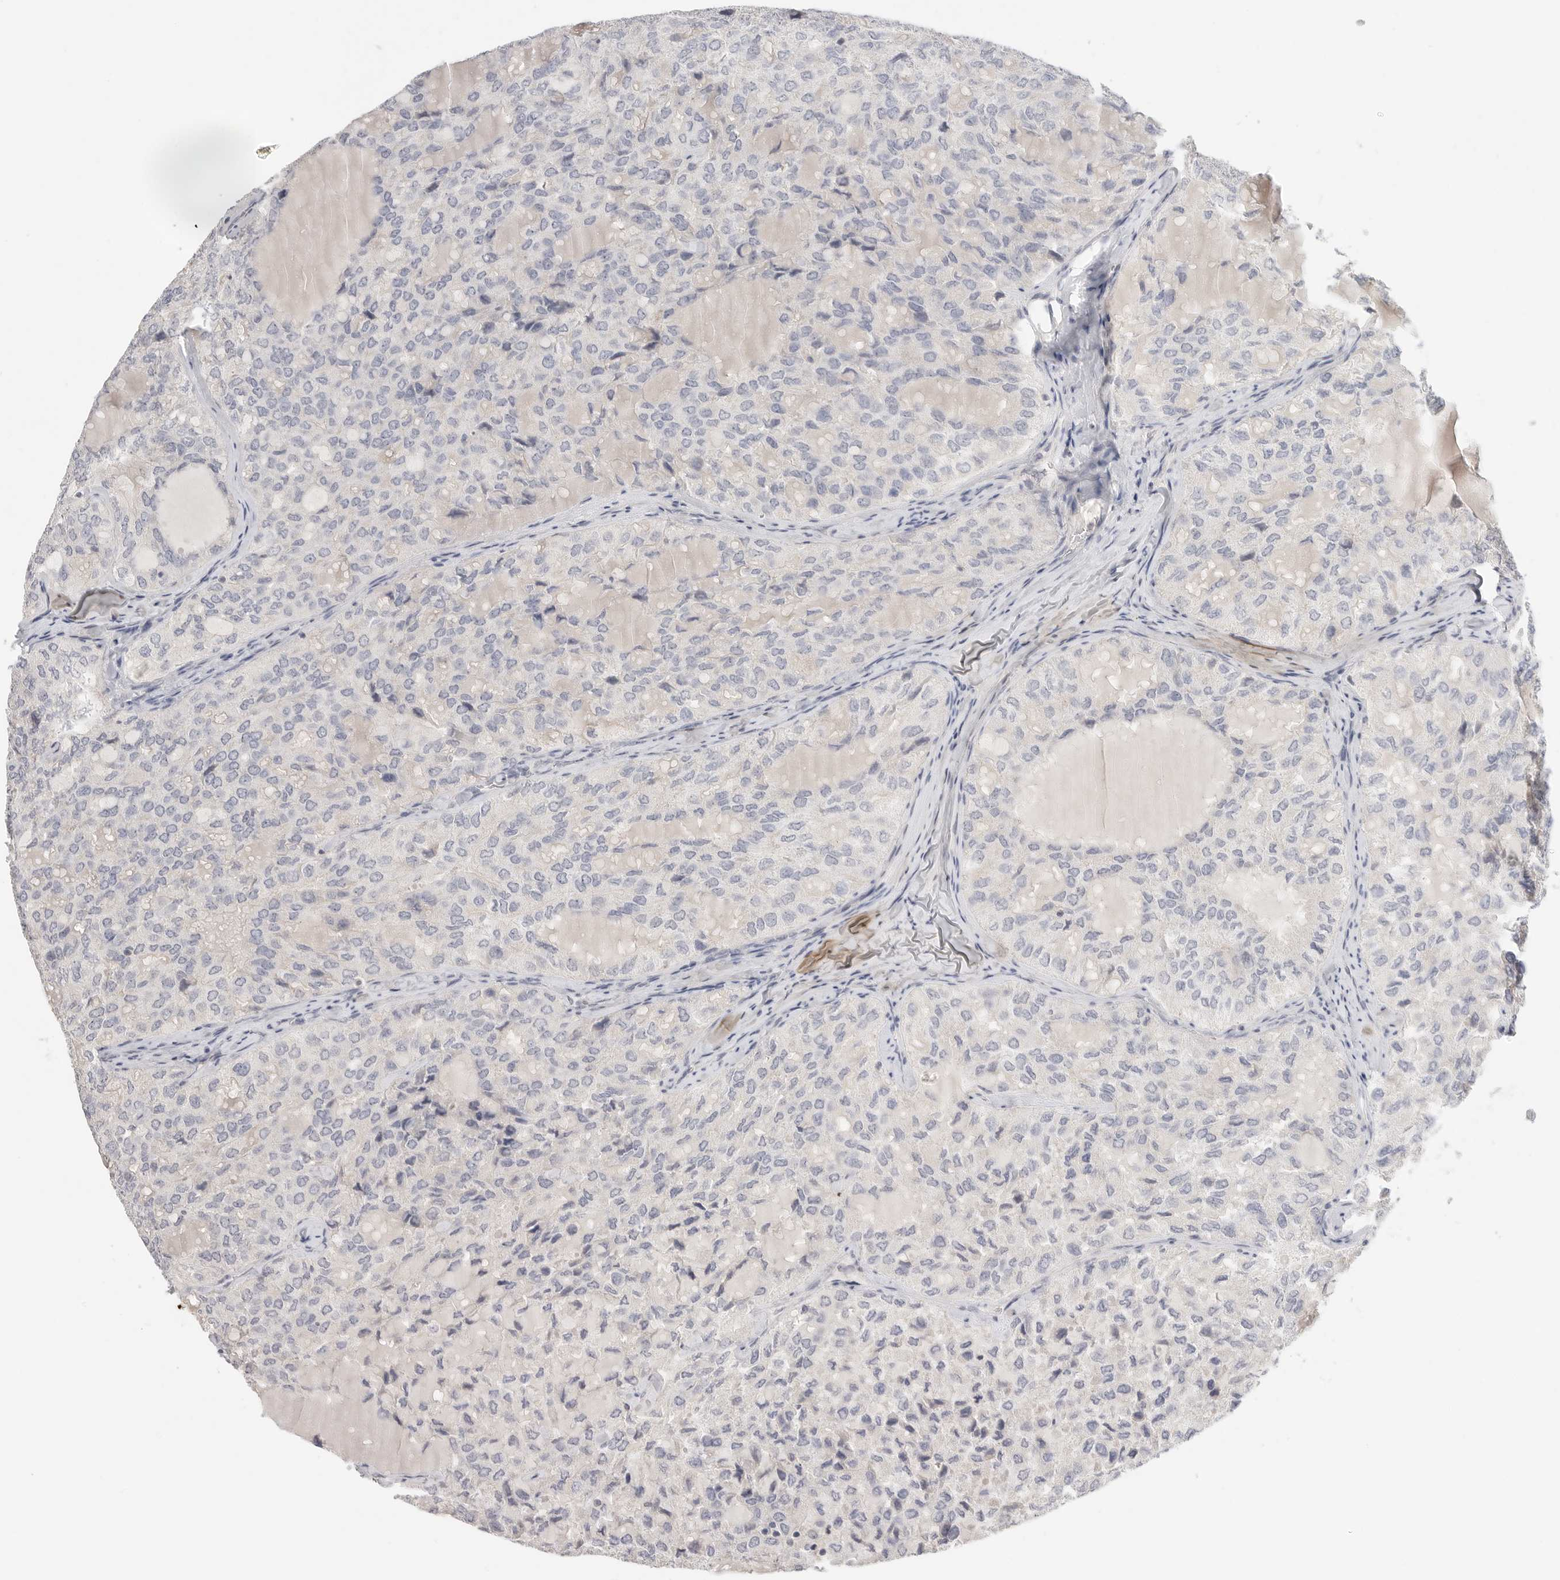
{"staining": {"intensity": "negative", "quantity": "none", "location": "none"}, "tissue": "thyroid cancer", "cell_type": "Tumor cells", "image_type": "cancer", "snomed": [{"axis": "morphology", "description": "Follicular adenoma carcinoma, NOS"}, {"axis": "topography", "description": "Thyroid gland"}], "caption": "DAB (3,3'-diaminobenzidine) immunohistochemical staining of thyroid cancer (follicular adenoma carcinoma) shows no significant positivity in tumor cells. (Stains: DAB immunohistochemistry with hematoxylin counter stain, Microscopy: brightfield microscopy at high magnification).", "gene": "FBN2", "patient": {"sex": "male", "age": 75}}